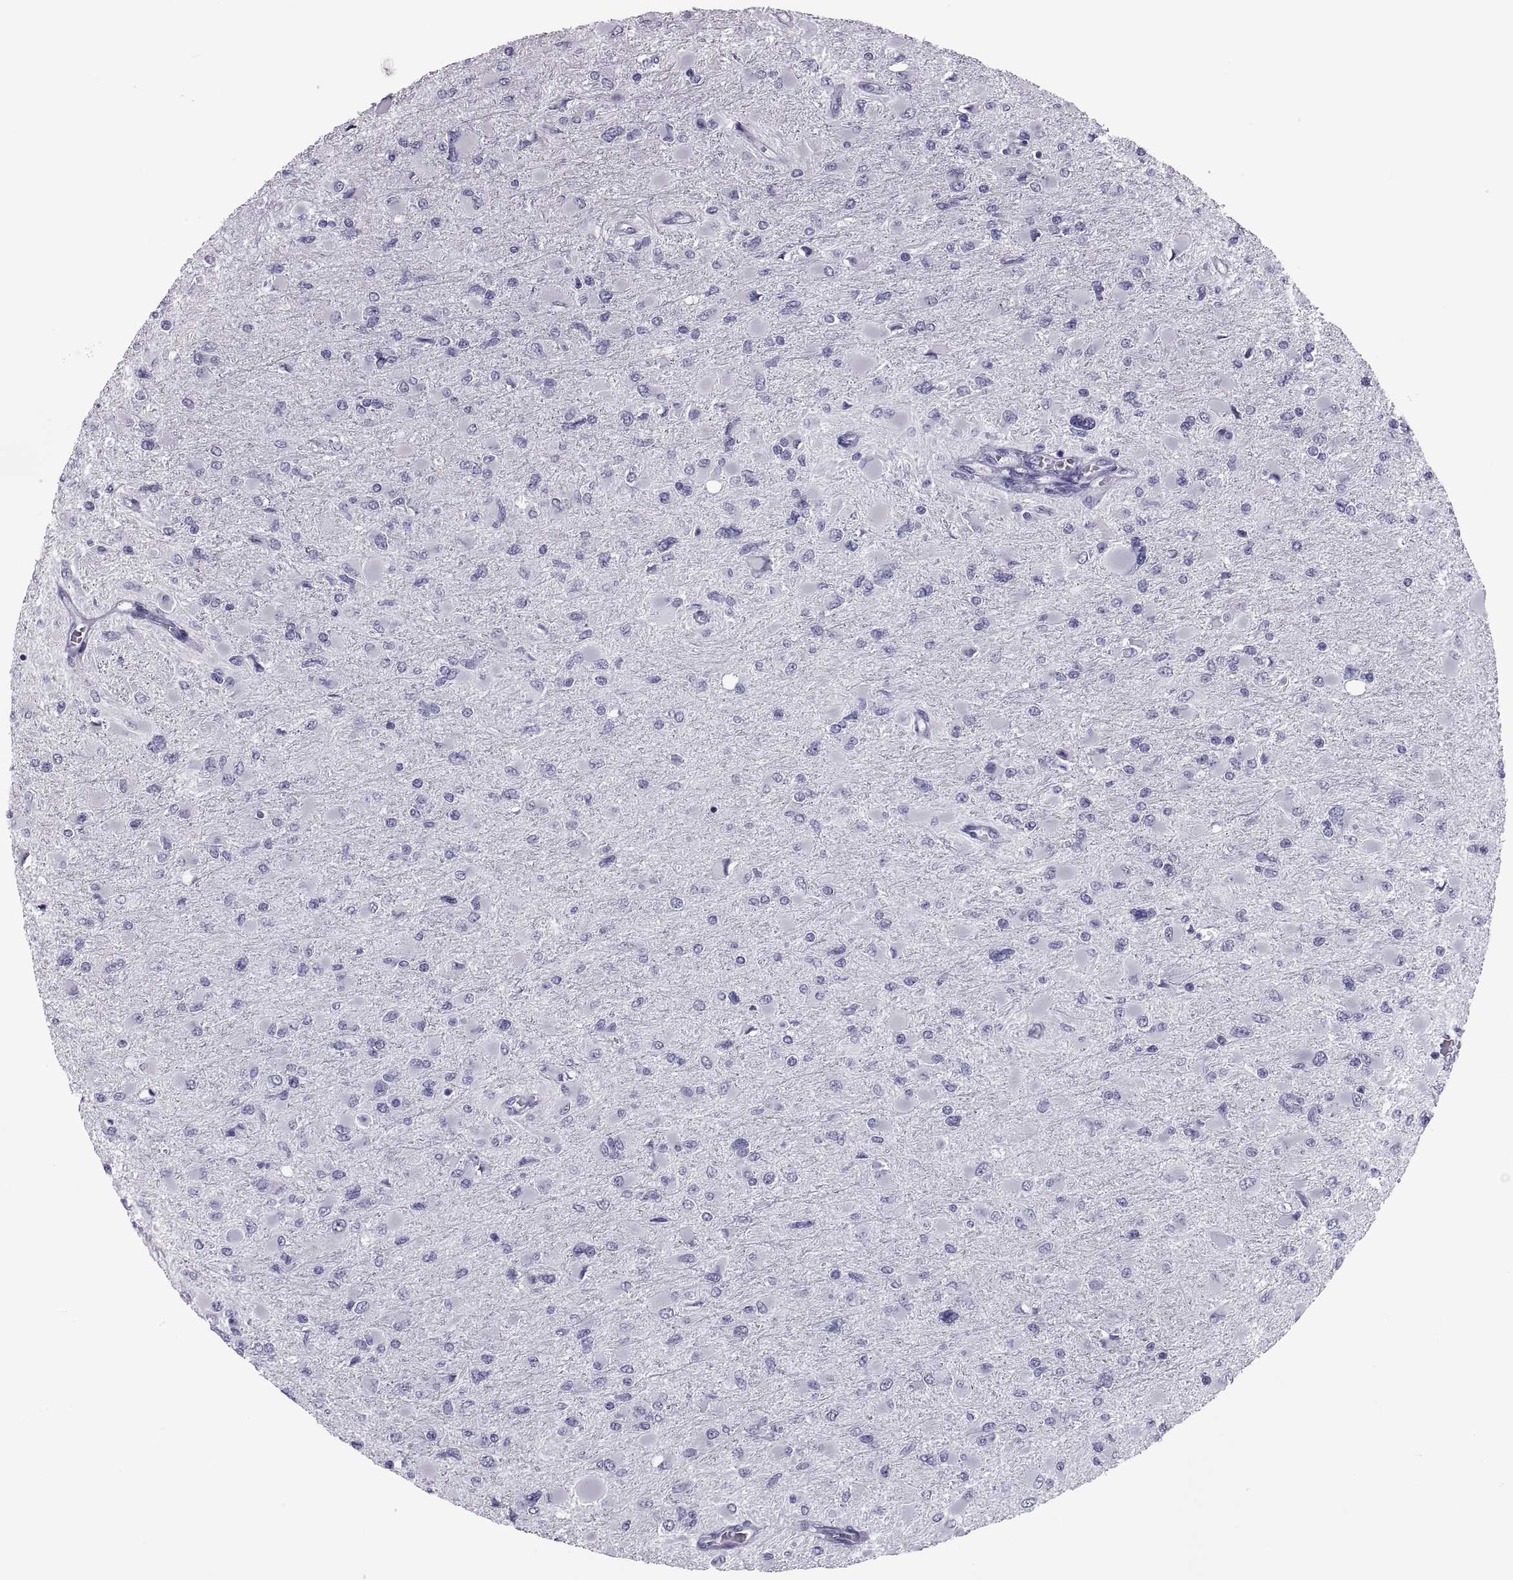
{"staining": {"intensity": "negative", "quantity": "none", "location": "none"}, "tissue": "glioma", "cell_type": "Tumor cells", "image_type": "cancer", "snomed": [{"axis": "morphology", "description": "Glioma, malignant, High grade"}, {"axis": "topography", "description": "Cerebral cortex"}], "caption": "Image shows no protein positivity in tumor cells of glioma tissue.", "gene": "CRISP1", "patient": {"sex": "female", "age": 36}}